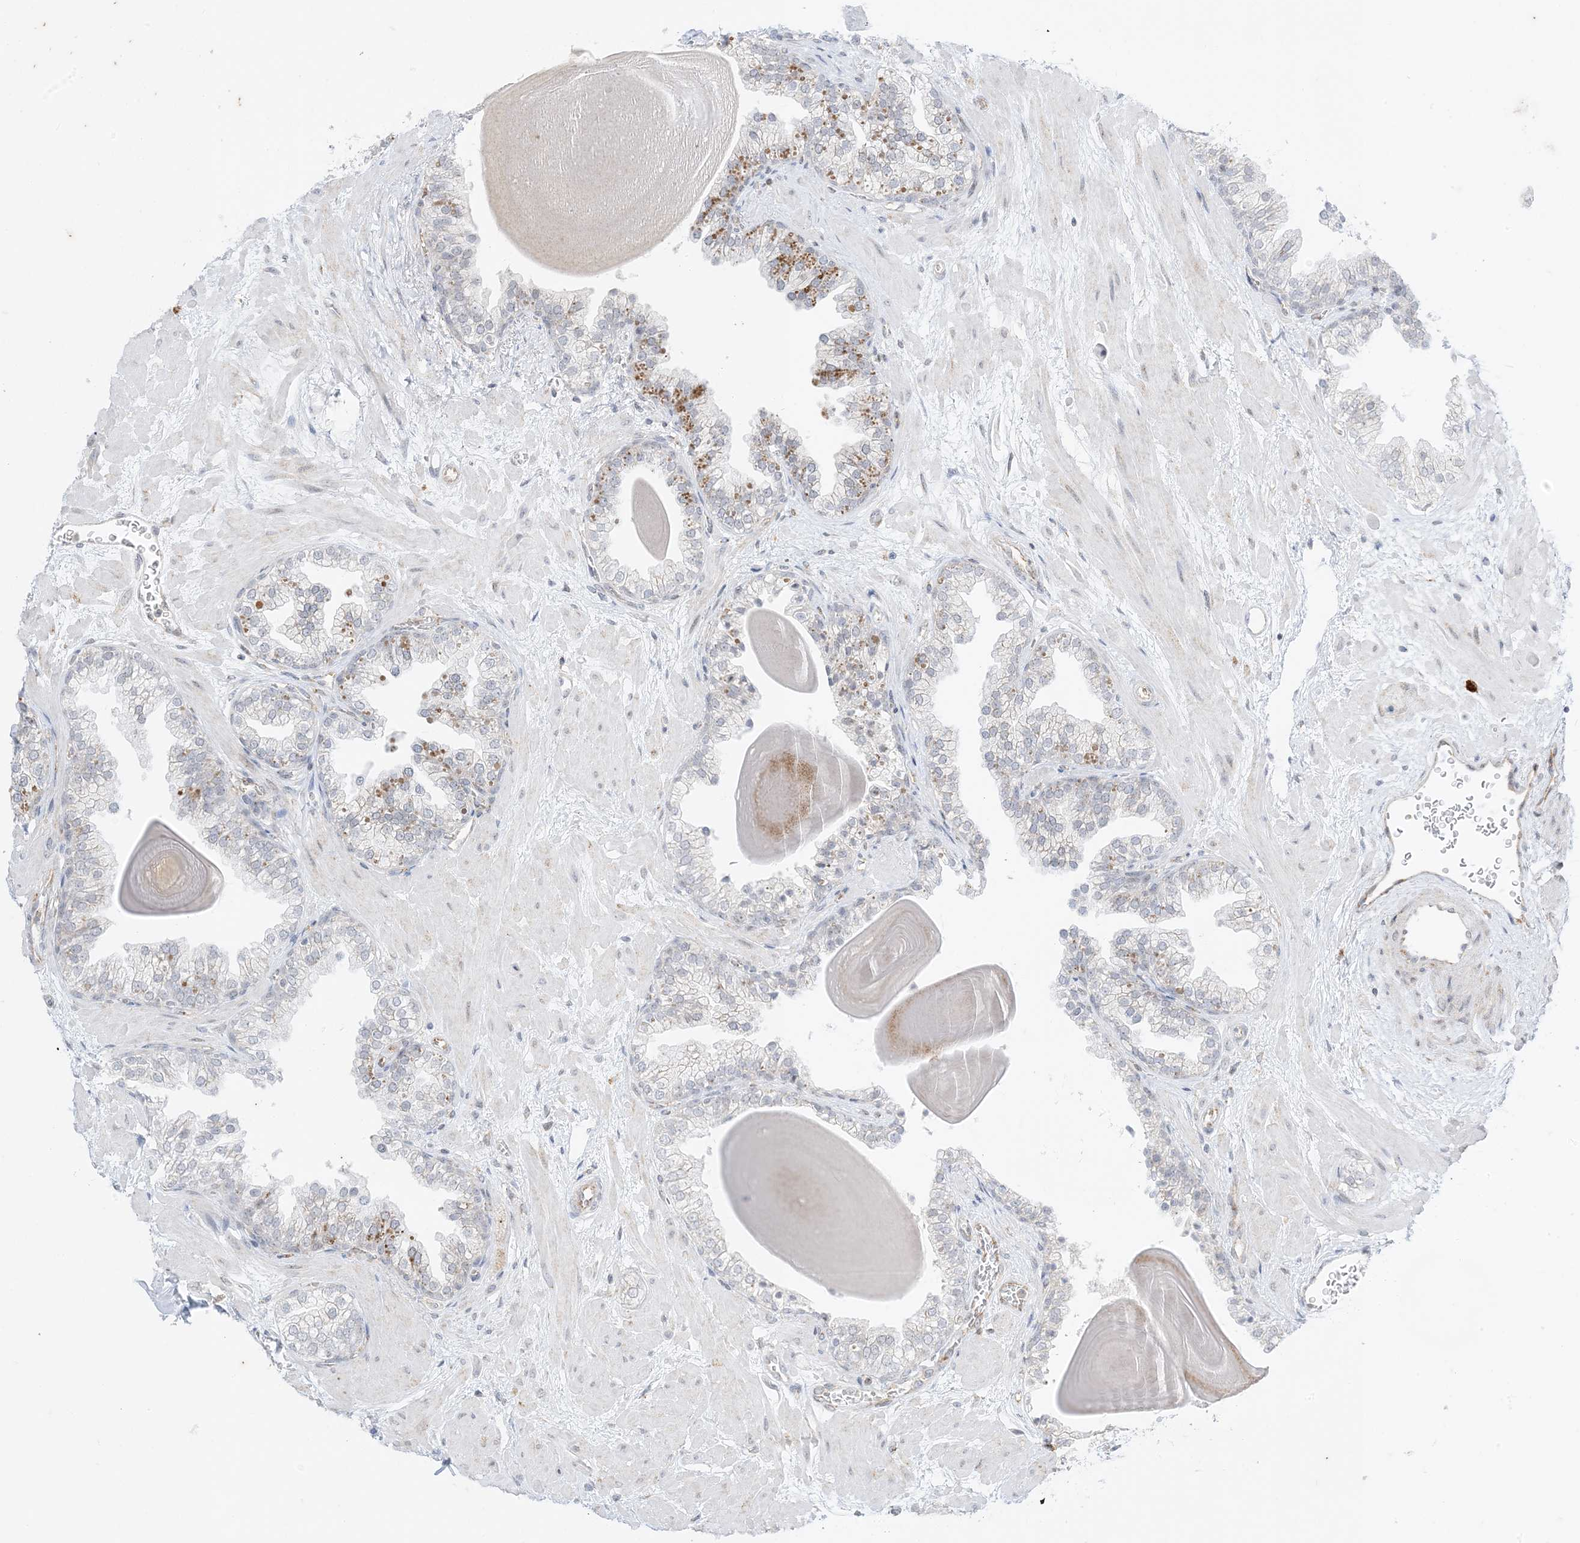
{"staining": {"intensity": "moderate", "quantity": "<25%", "location": "cytoplasmic/membranous"}, "tissue": "prostate", "cell_type": "Glandular cells", "image_type": "normal", "snomed": [{"axis": "morphology", "description": "Normal tissue, NOS"}, {"axis": "topography", "description": "Prostate"}], "caption": "High-power microscopy captured an immunohistochemistry histopathology image of benign prostate, revealing moderate cytoplasmic/membranous expression in about <25% of glandular cells. Immunohistochemistry (ihc) stains the protein in brown and the nuclei are stained blue.", "gene": "RAC1", "patient": {"sex": "male", "age": 48}}